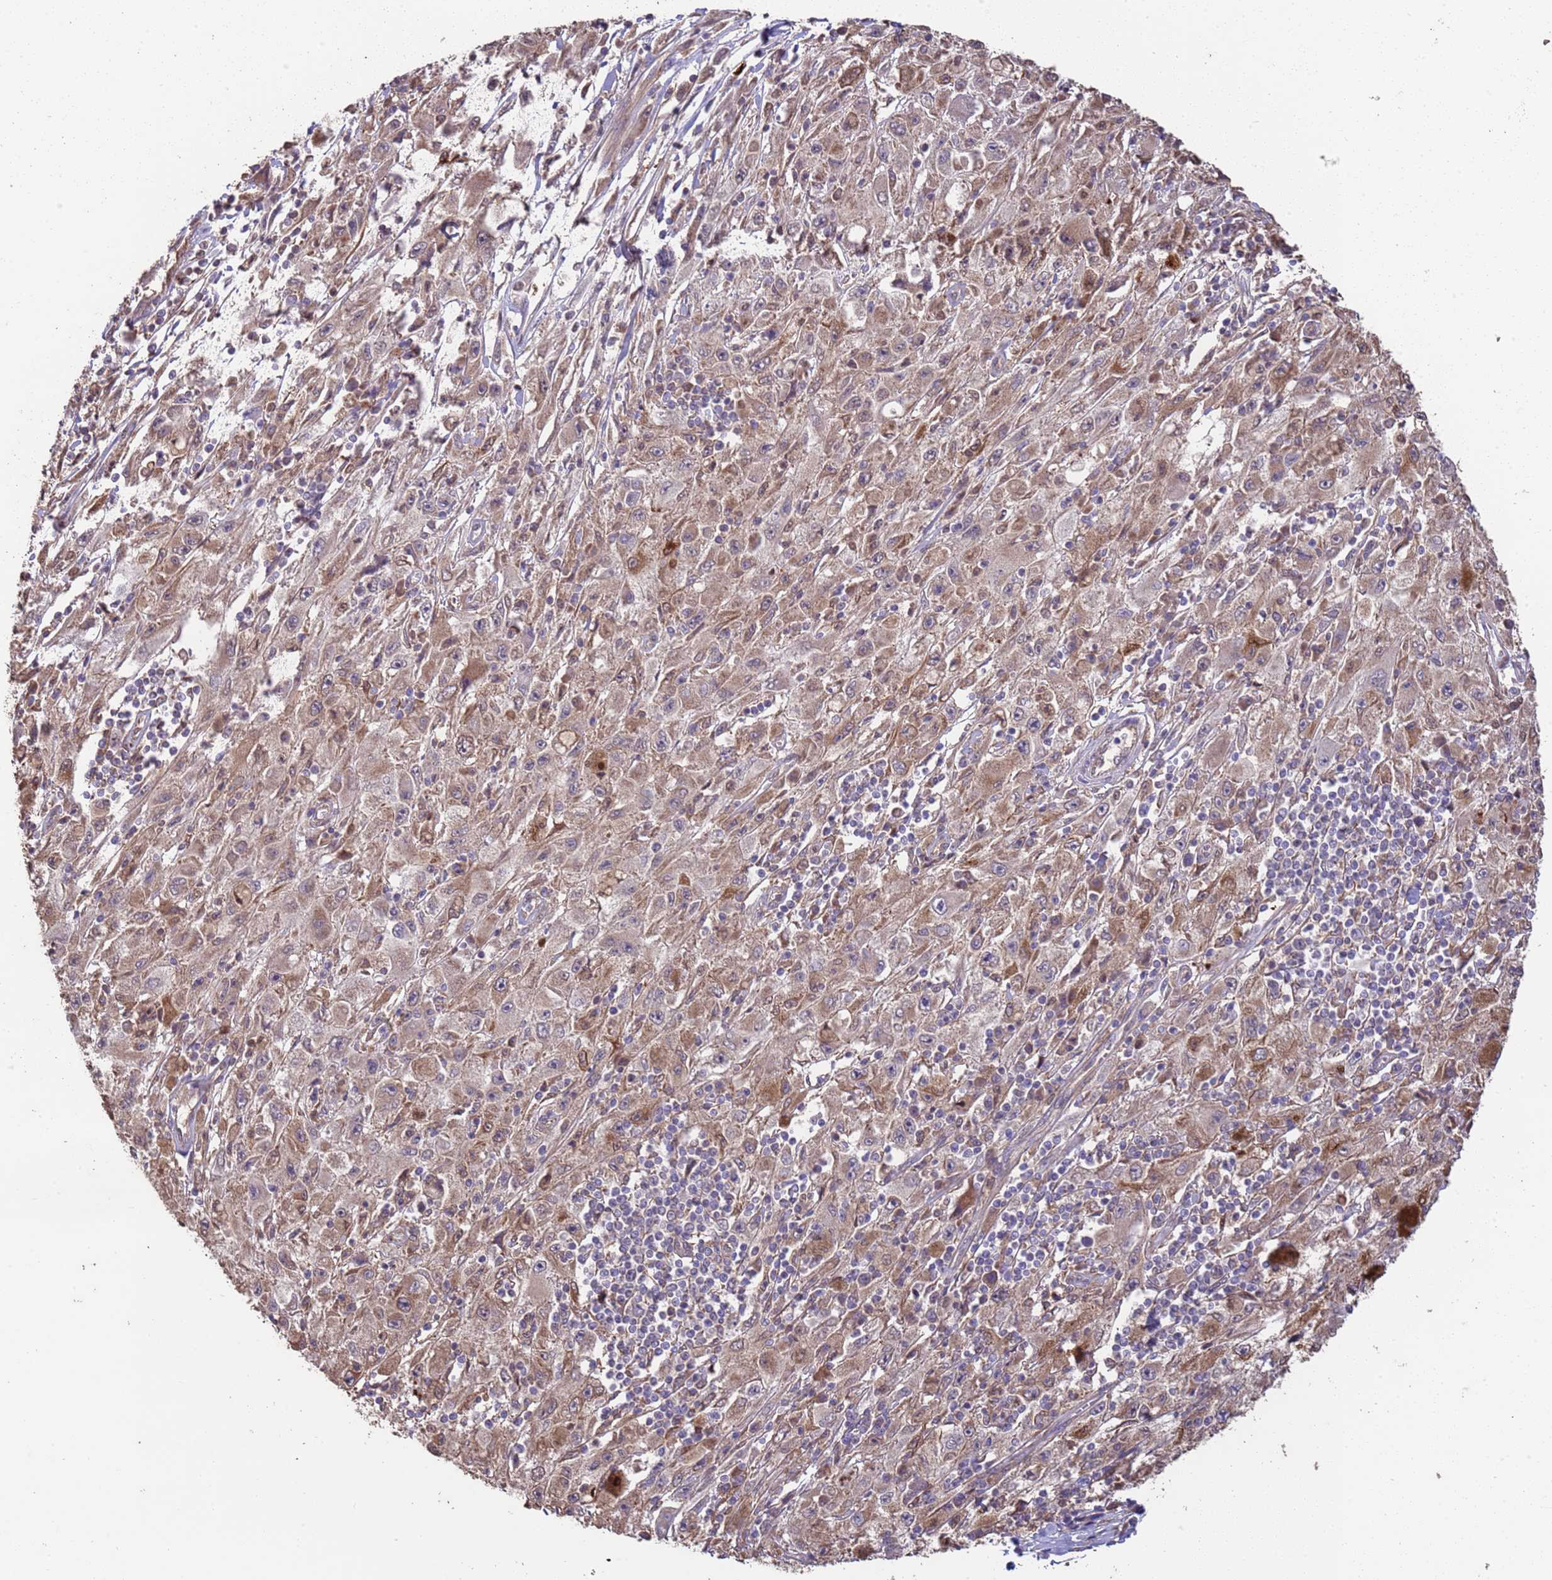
{"staining": {"intensity": "moderate", "quantity": "25%-75%", "location": "cytoplasmic/membranous"}, "tissue": "melanoma", "cell_type": "Tumor cells", "image_type": "cancer", "snomed": [{"axis": "morphology", "description": "Malignant melanoma, Metastatic site"}, {"axis": "topography", "description": "Skin"}], "caption": "A brown stain highlights moderate cytoplasmic/membranous expression of a protein in malignant melanoma (metastatic site) tumor cells.", "gene": "NPHP1", "patient": {"sex": "male", "age": 53}}